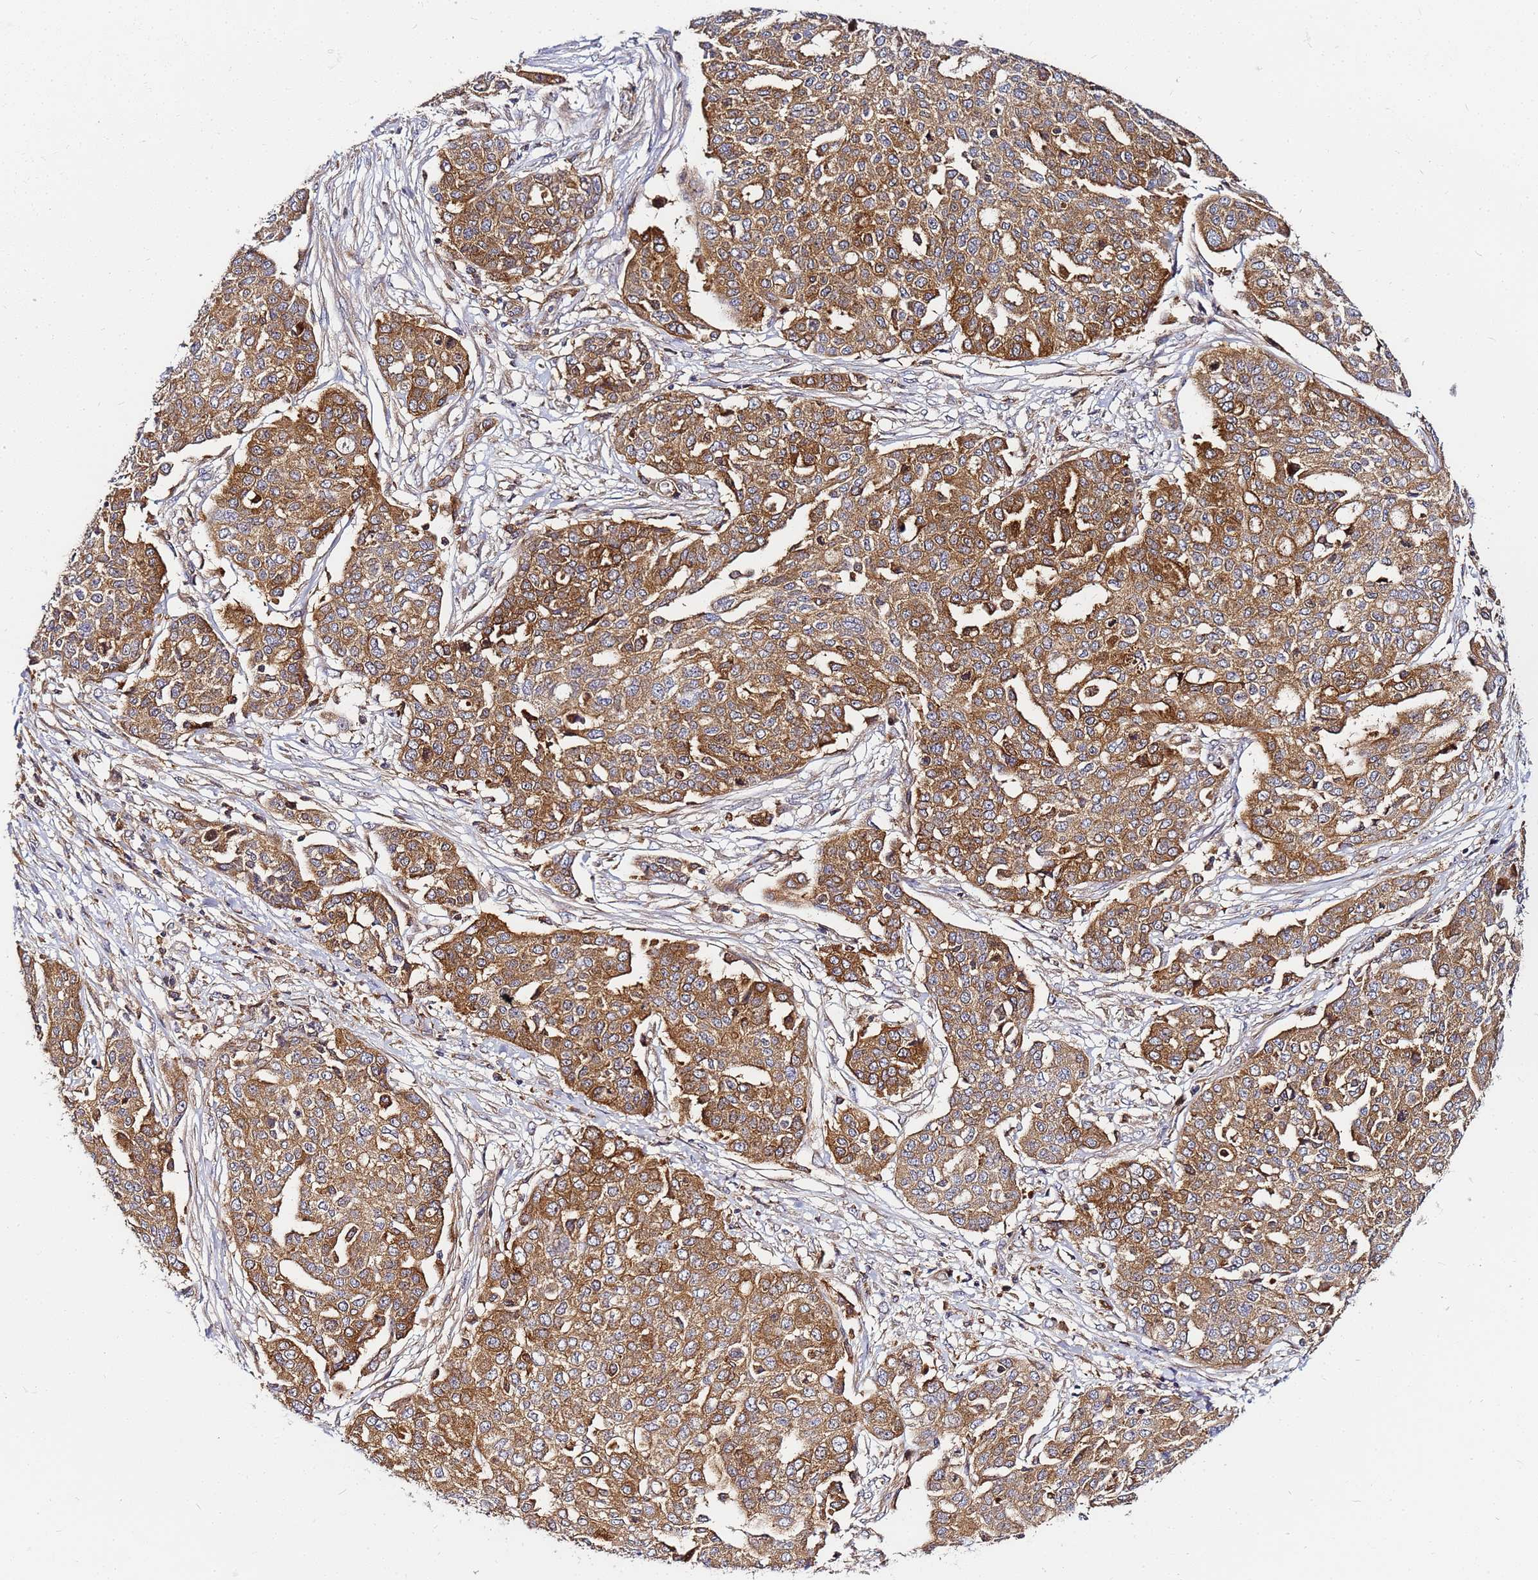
{"staining": {"intensity": "moderate", "quantity": ">75%", "location": "cytoplasmic/membranous"}, "tissue": "ovarian cancer", "cell_type": "Tumor cells", "image_type": "cancer", "snomed": [{"axis": "morphology", "description": "Cystadenocarcinoma, serous, NOS"}, {"axis": "topography", "description": "Soft tissue"}, {"axis": "topography", "description": "Ovary"}], "caption": "Immunohistochemical staining of serous cystadenocarcinoma (ovarian) displays medium levels of moderate cytoplasmic/membranous protein positivity in approximately >75% of tumor cells.", "gene": "CHM", "patient": {"sex": "female", "age": 57}}